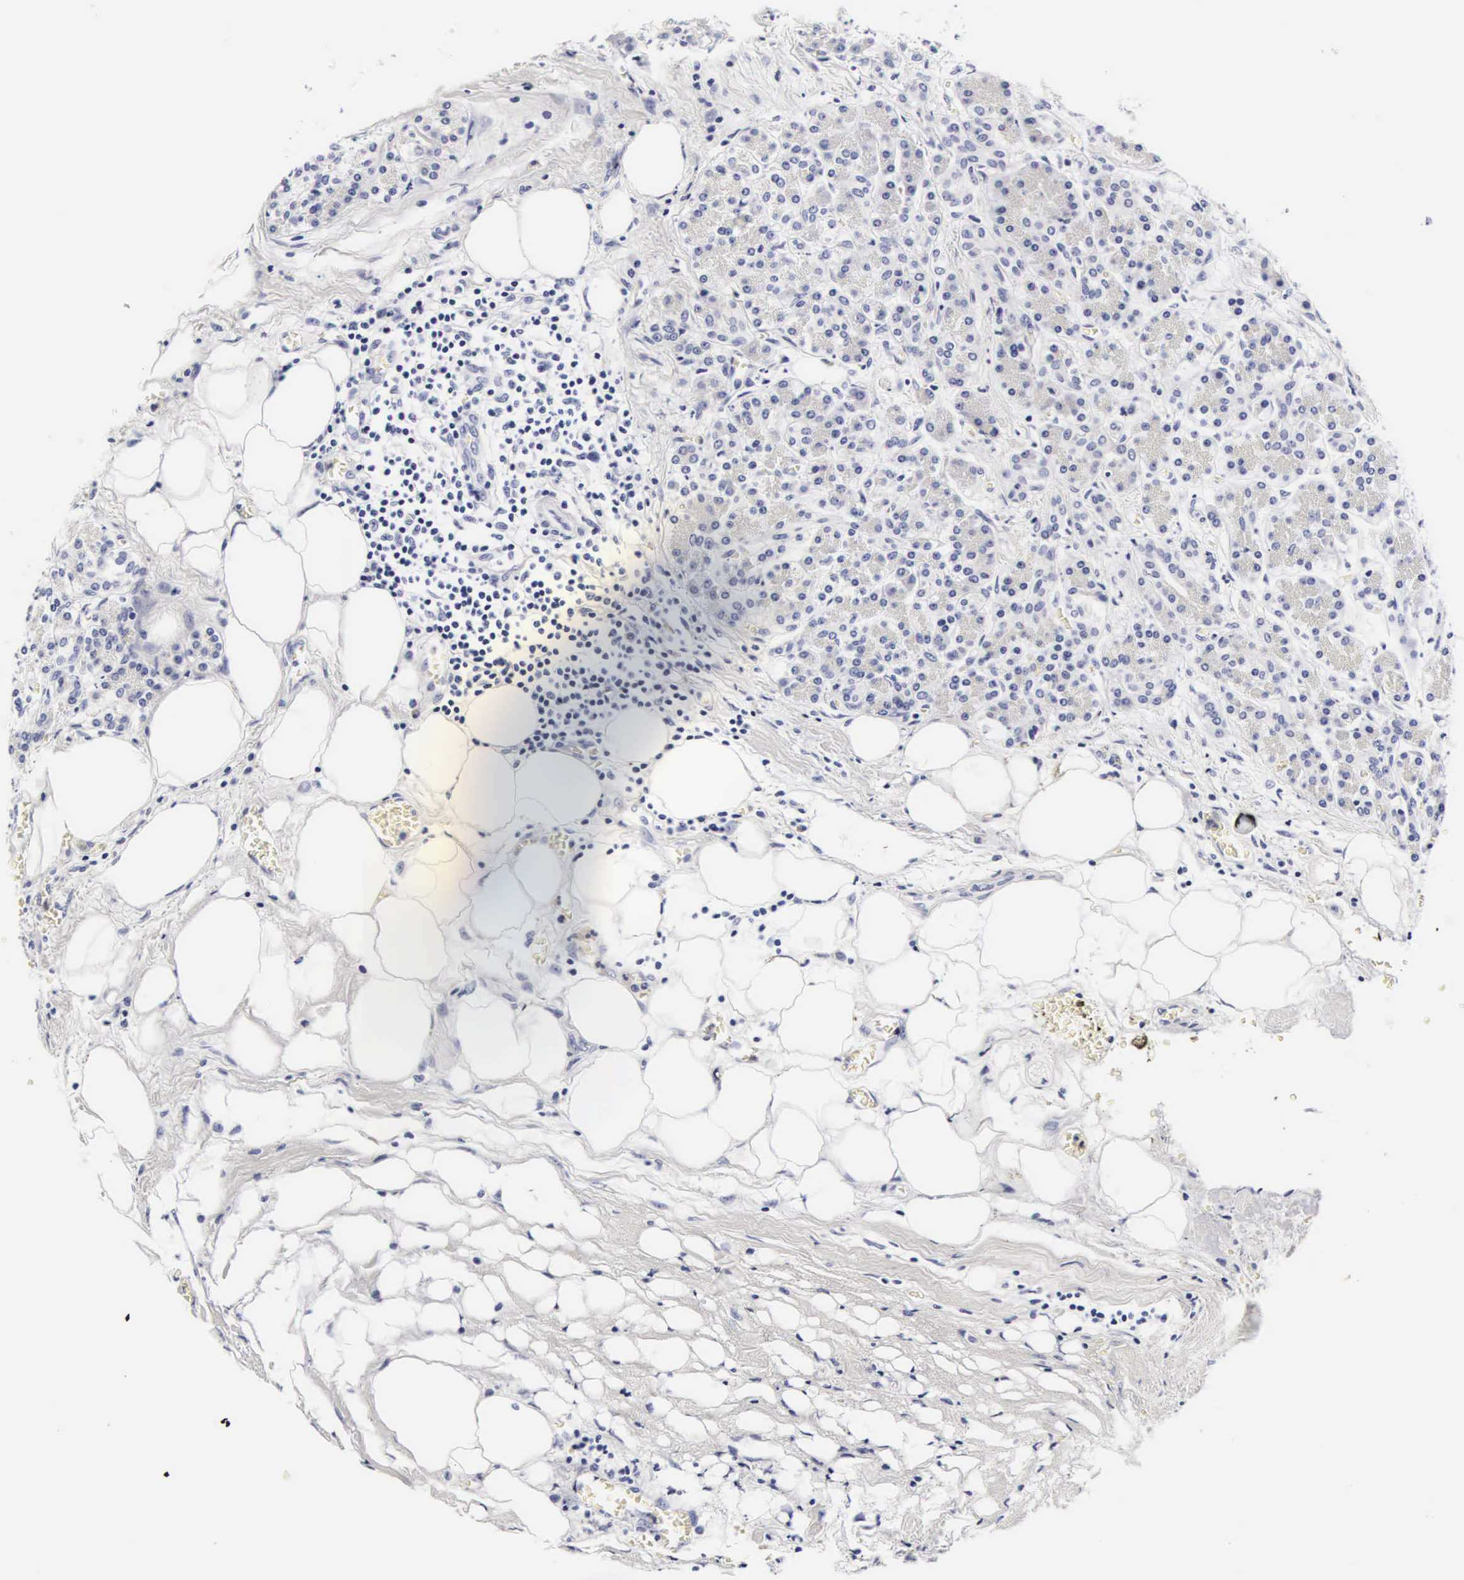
{"staining": {"intensity": "negative", "quantity": "none", "location": "none"}, "tissue": "pancreas", "cell_type": "Exocrine glandular cells", "image_type": "normal", "snomed": [{"axis": "morphology", "description": "Normal tissue, NOS"}, {"axis": "topography", "description": "Pancreas"}], "caption": "Immunohistochemical staining of normal human pancreas reveals no significant staining in exocrine glandular cells. The staining is performed using DAB brown chromogen with nuclei counter-stained in using hematoxylin.", "gene": "RNASE6", "patient": {"sex": "male", "age": 73}}